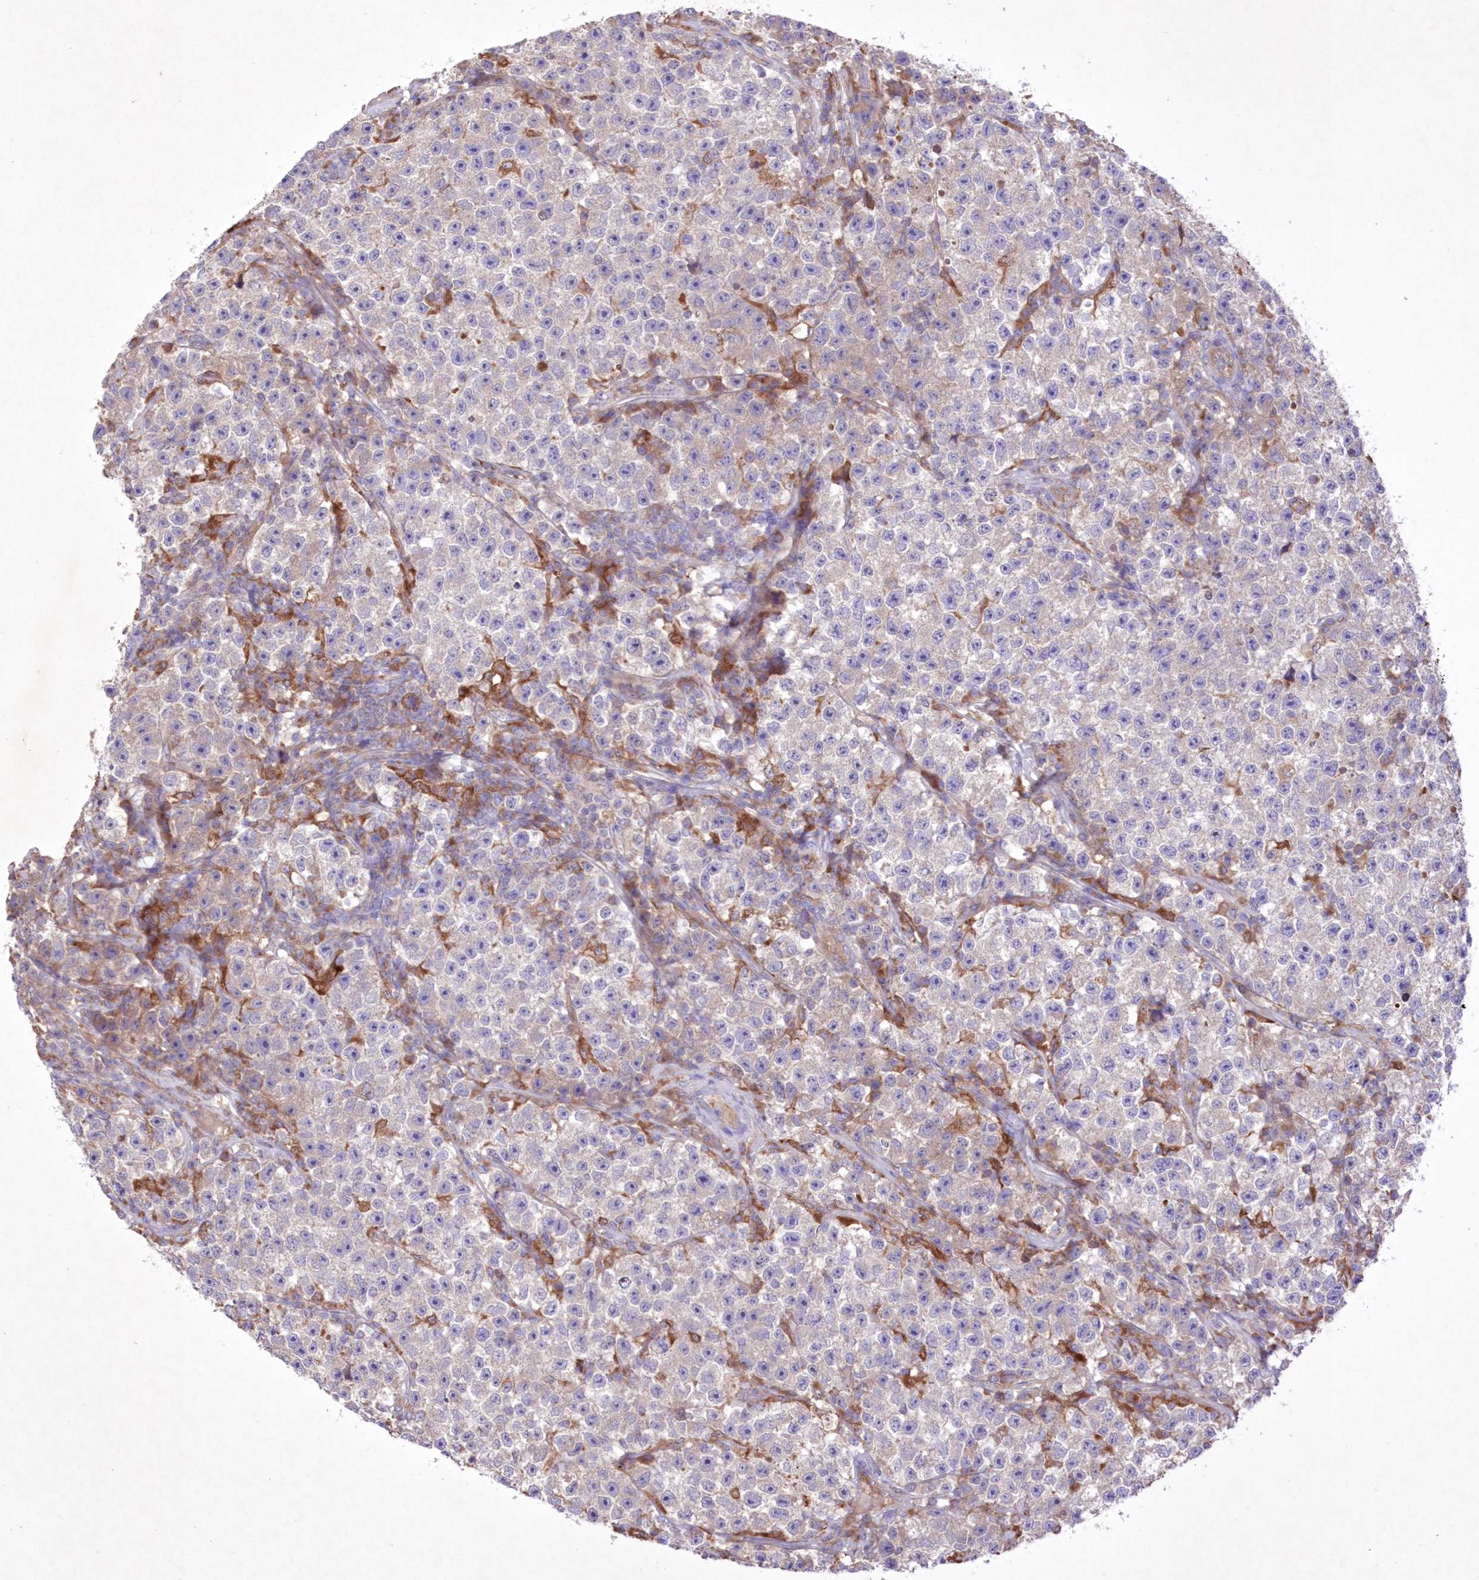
{"staining": {"intensity": "negative", "quantity": "none", "location": "none"}, "tissue": "testis cancer", "cell_type": "Tumor cells", "image_type": "cancer", "snomed": [{"axis": "morphology", "description": "Seminoma, NOS"}, {"axis": "topography", "description": "Testis"}], "caption": "Human testis cancer (seminoma) stained for a protein using immunohistochemistry exhibits no expression in tumor cells.", "gene": "FCHO2", "patient": {"sex": "male", "age": 22}}